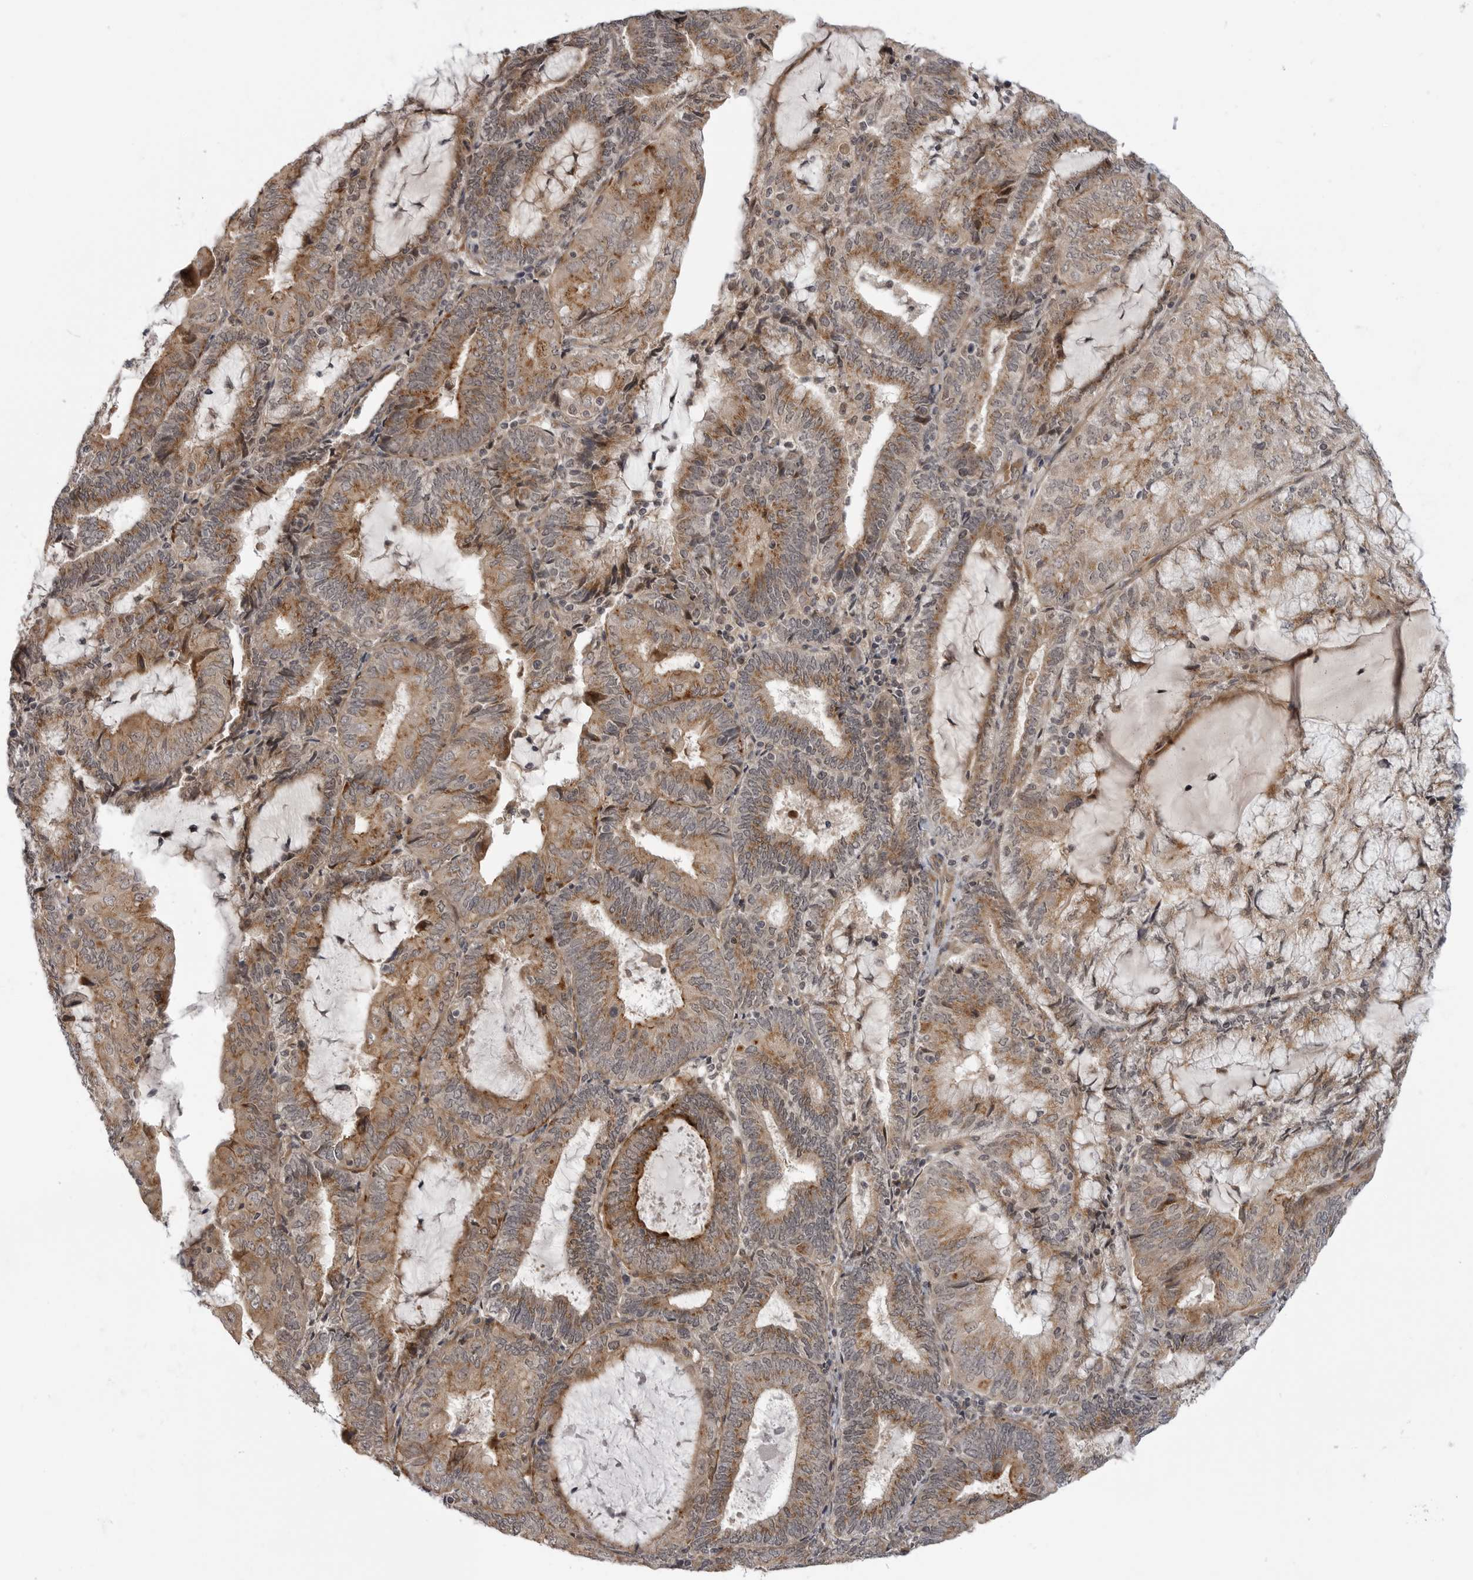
{"staining": {"intensity": "moderate", "quantity": ">75%", "location": "cytoplasmic/membranous"}, "tissue": "endometrial cancer", "cell_type": "Tumor cells", "image_type": "cancer", "snomed": [{"axis": "morphology", "description": "Adenocarcinoma, NOS"}, {"axis": "topography", "description": "Endometrium"}], "caption": "High-magnification brightfield microscopy of endometrial cancer (adenocarcinoma) stained with DAB (brown) and counterstained with hematoxylin (blue). tumor cells exhibit moderate cytoplasmic/membranous staining is identified in approximately>75% of cells.", "gene": "LRRC45", "patient": {"sex": "female", "age": 81}}